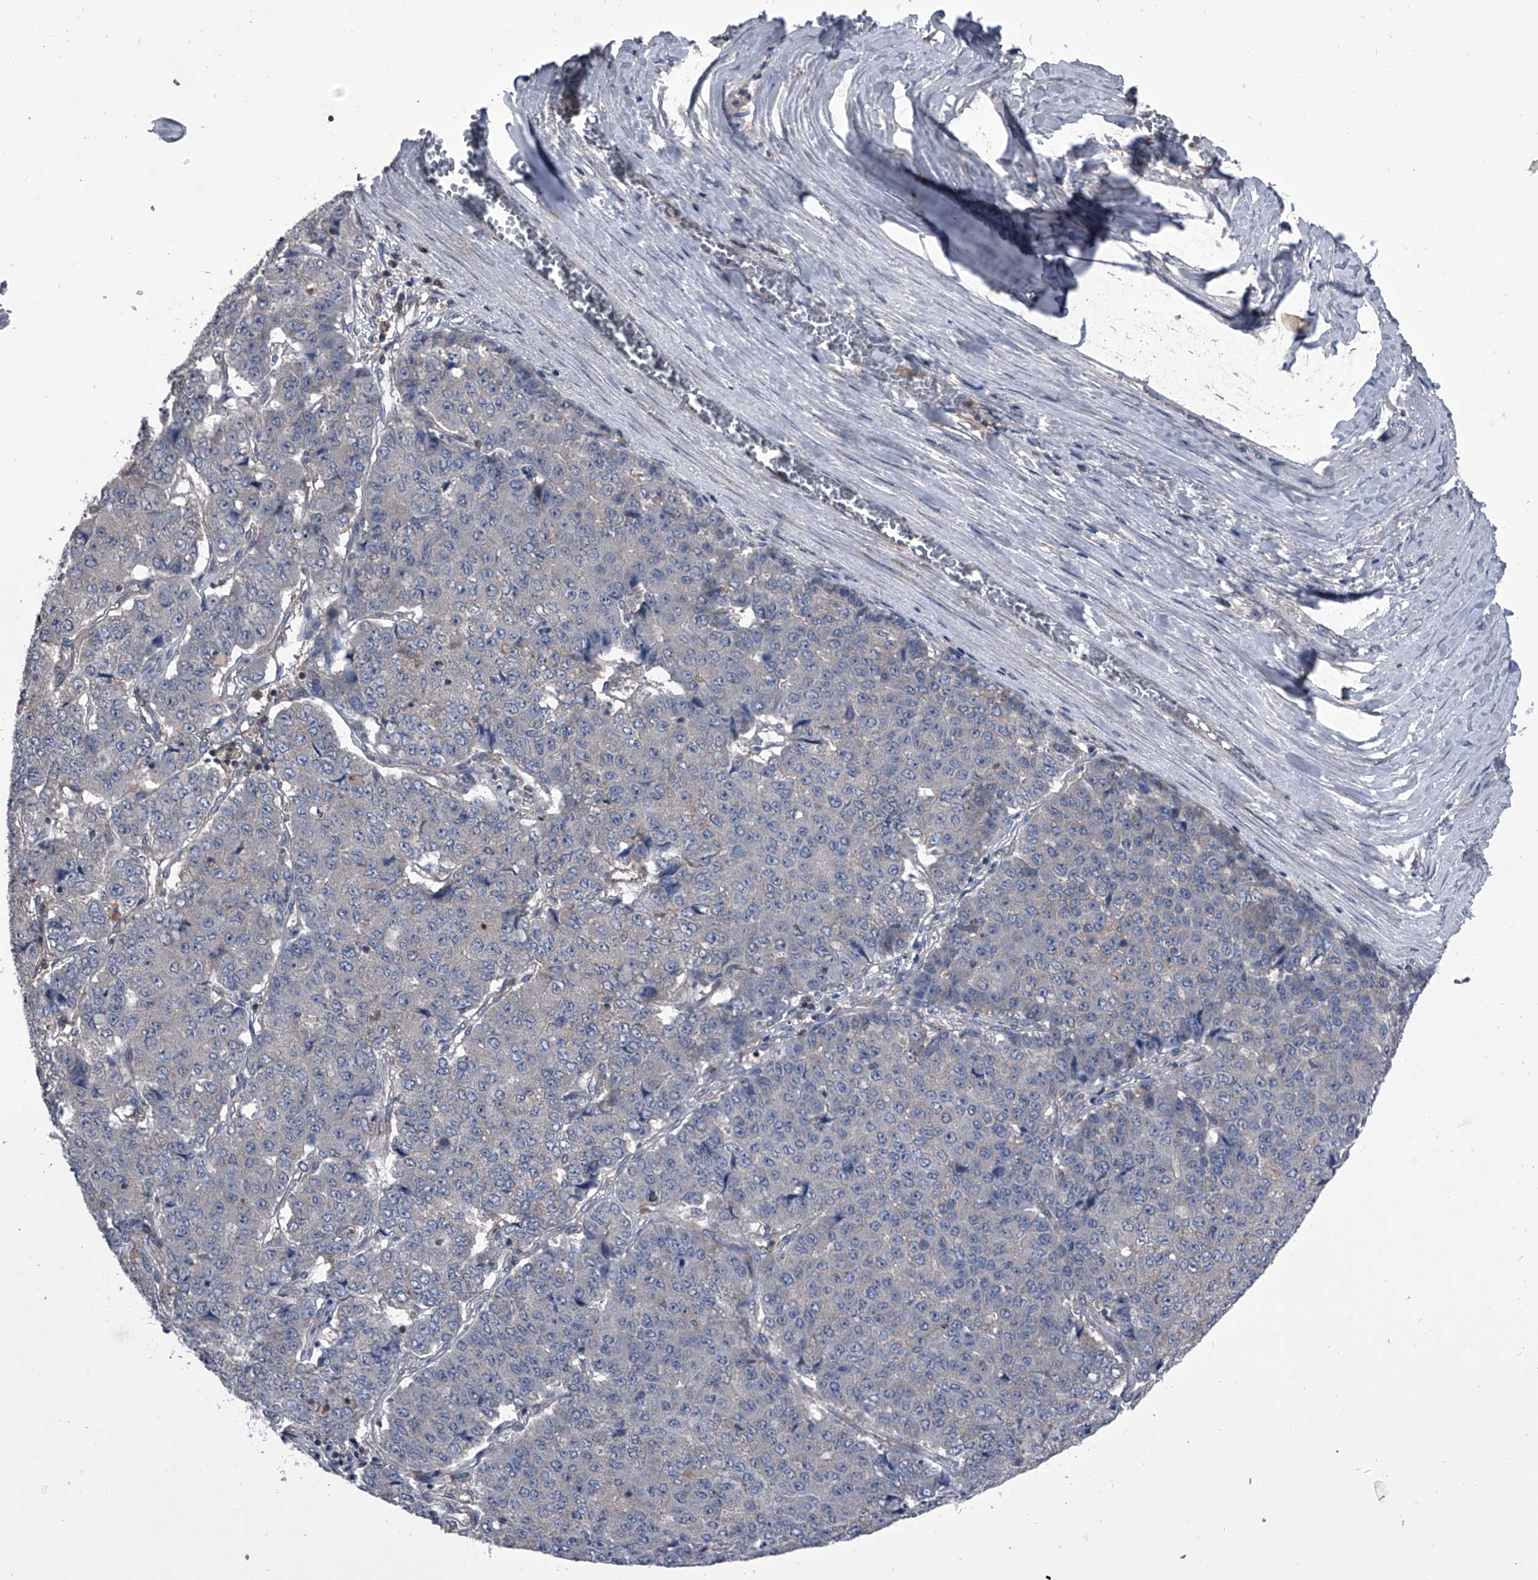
{"staining": {"intensity": "negative", "quantity": "none", "location": "none"}, "tissue": "pancreatic cancer", "cell_type": "Tumor cells", "image_type": "cancer", "snomed": [{"axis": "morphology", "description": "Adenocarcinoma, NOS"}, {"axis": "topography", "description": "Pancreas"}], "caption": "Pancreatic adenocarcinoma was stained to show a protein in brown. There is no significant positivity in tumor cells.", "gene": "PIP5K1A", "patient": {"sex": "male", "age": 50}}